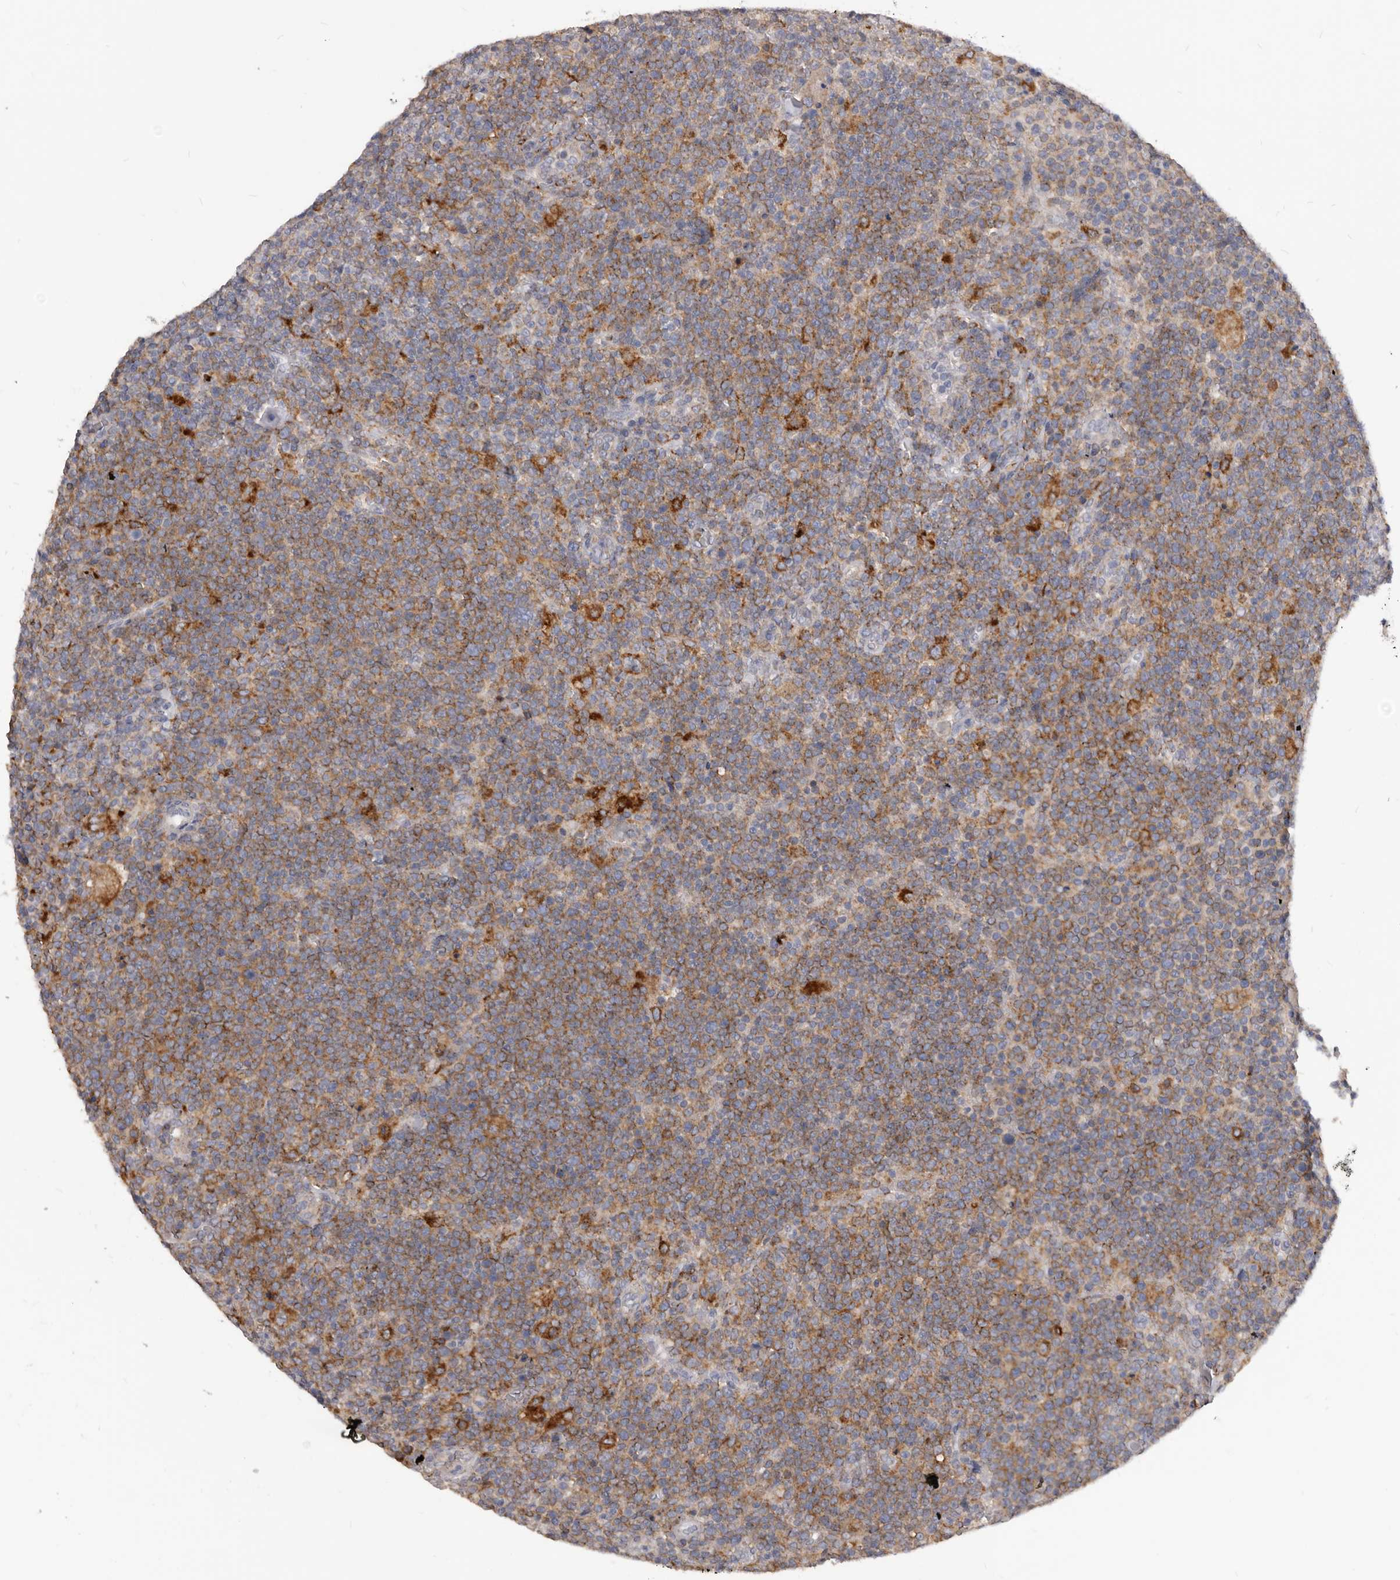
{"staining": {"intensity": "moderate", "quantity": ">75%", "location": "cytoplasmic/membranous"}, "tissue": "lymphoma", "cell_type": "Tumor cells", "image_type": "cancer", "snomed": [{"axis": "morphology", "description": "Malignant lymphoma, non-Hodgkin's type, High grade"}, {"axis": "topography", "description": "Lymph node"}], "caption": "Moderate cytoplasmic/membranous positivity is present in about >75% of tumor cells in lymphoma.", "gene": "PI4K2A", "patient": {"sex": "male", "age": 61}}